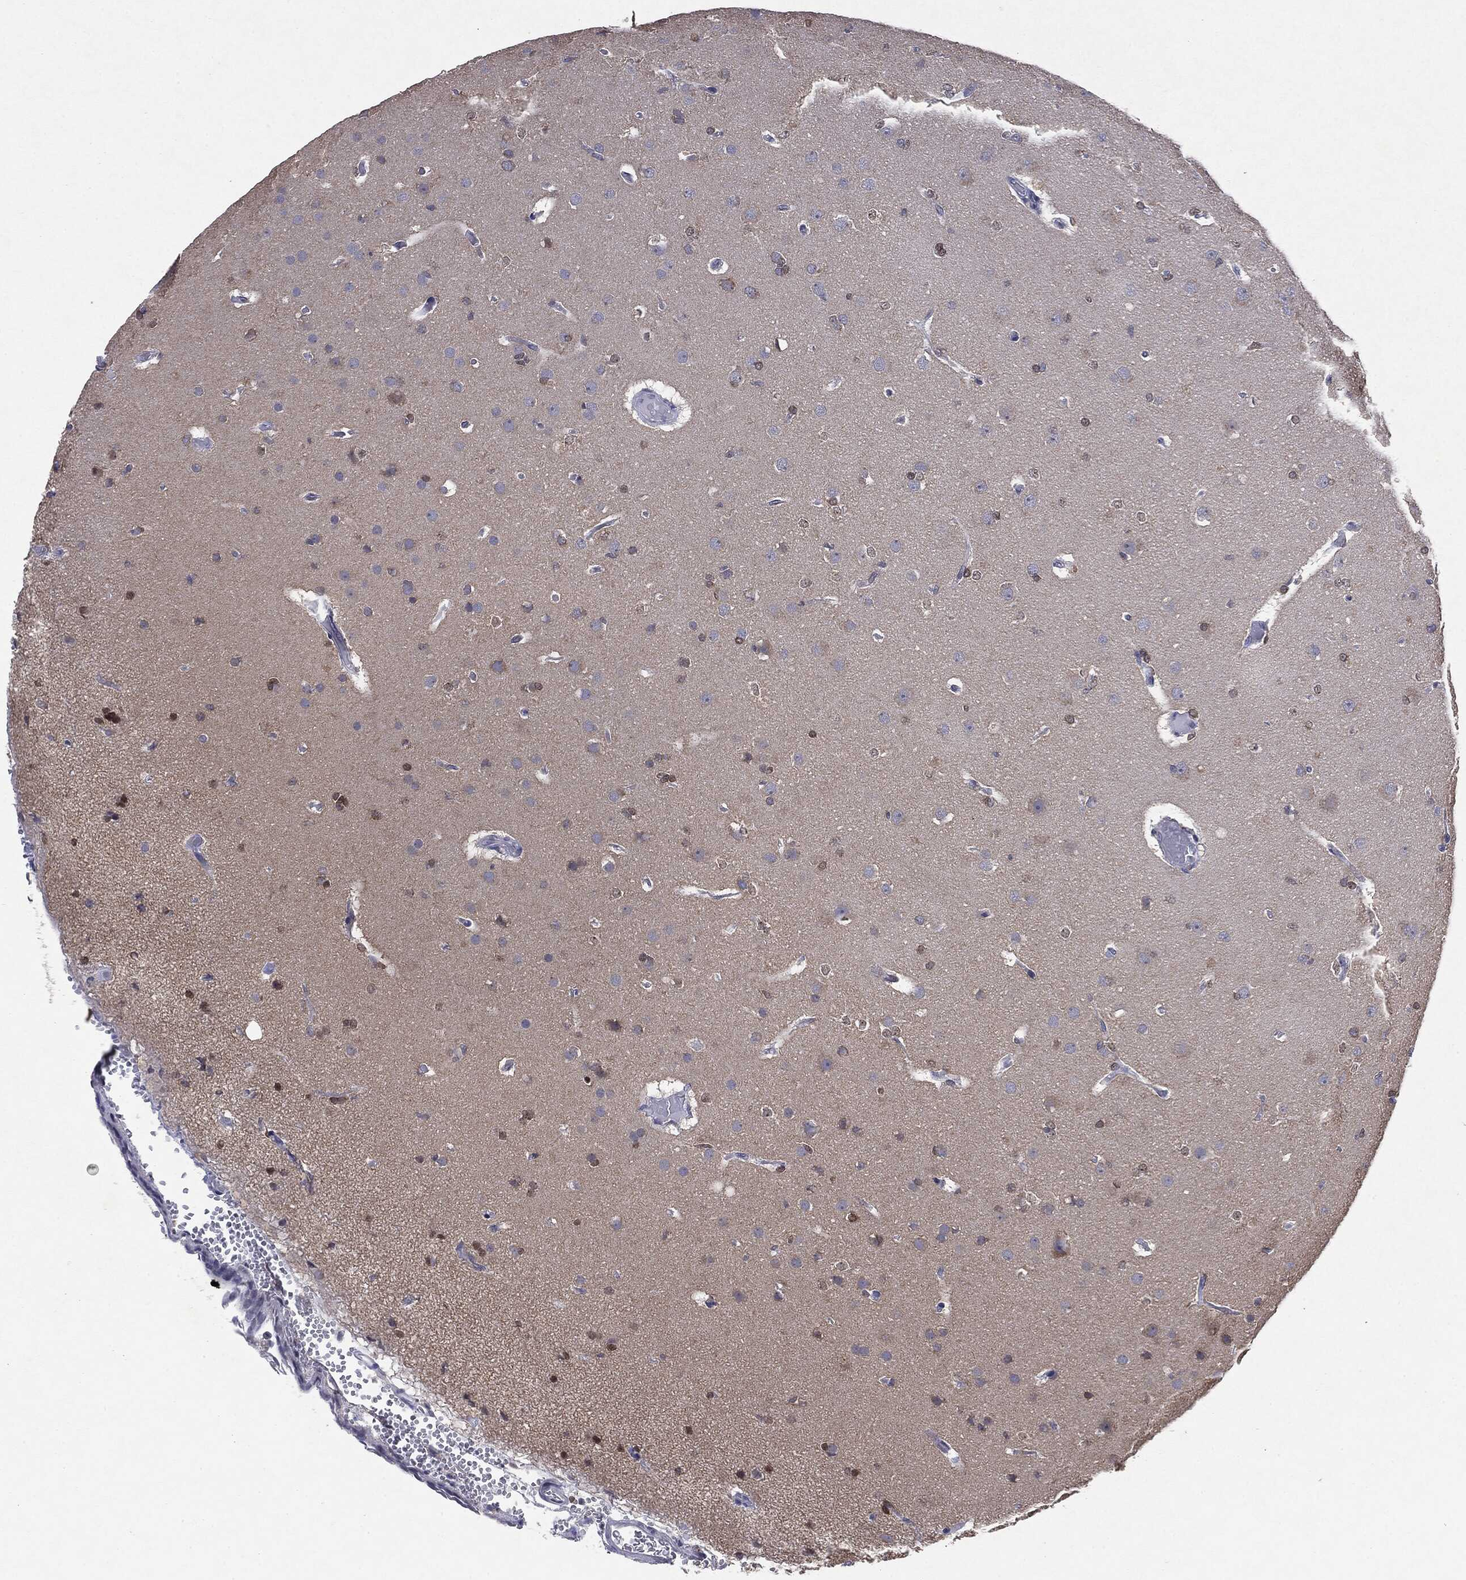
{"staining": {"intensity": "negative", "quantity": "none", "location": "none"}, "tissue": "glioma", "cell_type": "Tumor cells", "image_type": "cancer", "snomed": [{"axis": "morphology", "description": "Glioma, malignant, NOS"}, {"axis": "topography", "description": "Cerebral cortex"}], "caption": "A high-resolution image shows IHC staining of glioma, which shows no significant staining in tumor cells.", "gene": "KIF2C", "patient": {"sex": "male", "age": 58}}